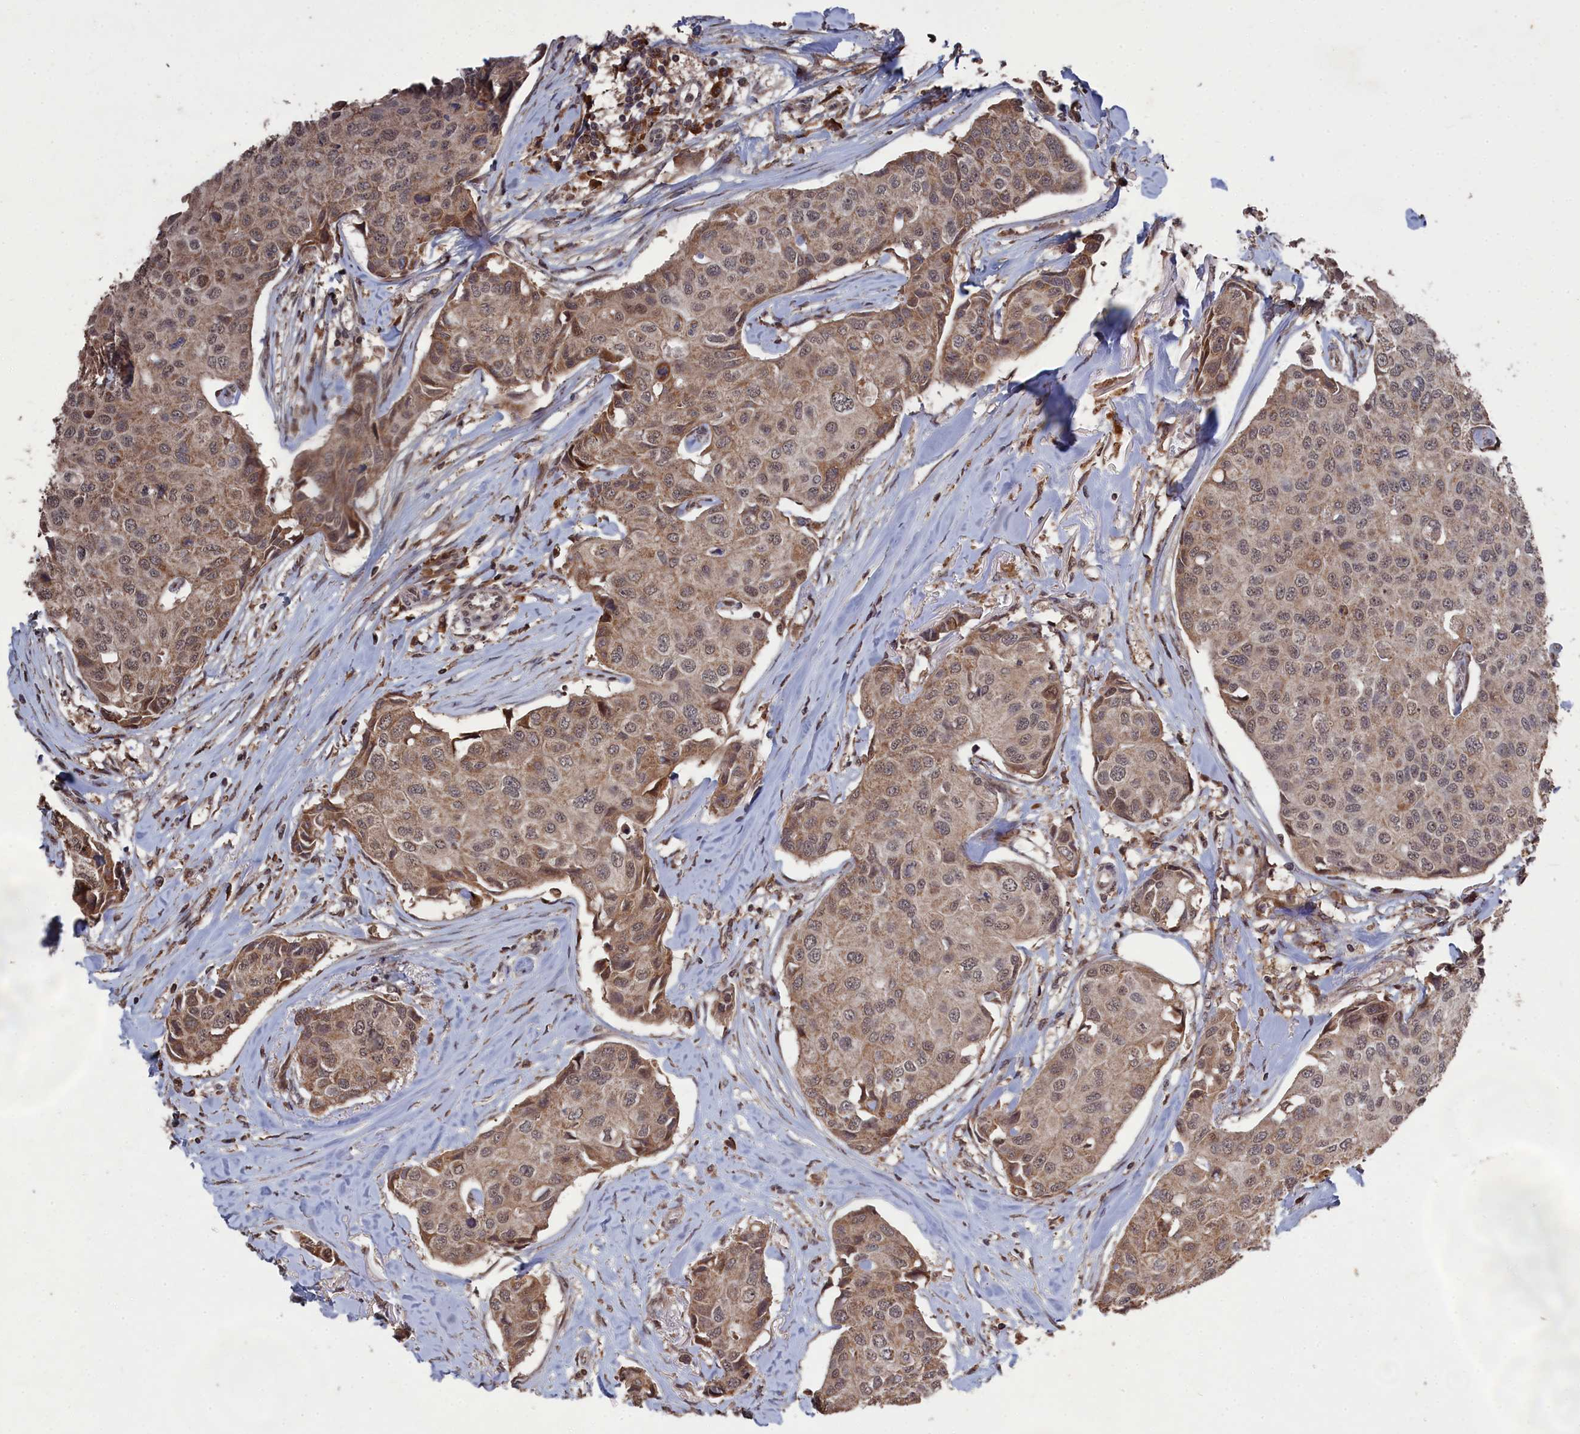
{"staining": {"intensity": "moderate", "quantity": ">75%", "location": "cytoplasmic/membranous,nuclear"}, "tissue": "breast cancer", "cell_type": "Tumor cells", "image_type": "cancer", "snomed": [{"axis": "morphology", "description": "Duct carcinoma"}, {"axis": "topography", "description": "Breast"}], "caption": "Immunohistochemistry (IHC) image of neoplastic tissue: breast infiltrating ductal carcinoma stained using immunohistochemistry (IHC) reveals medium levels of moderate protein expression localized specifically in the cytoplasmic/membranous and nuclear of tumor cells, appearing as a cytoplasmic/membranous and nuclear brown color.", "gene": "CEACAM21", "patient": {"sex": "female", "age": 80}}